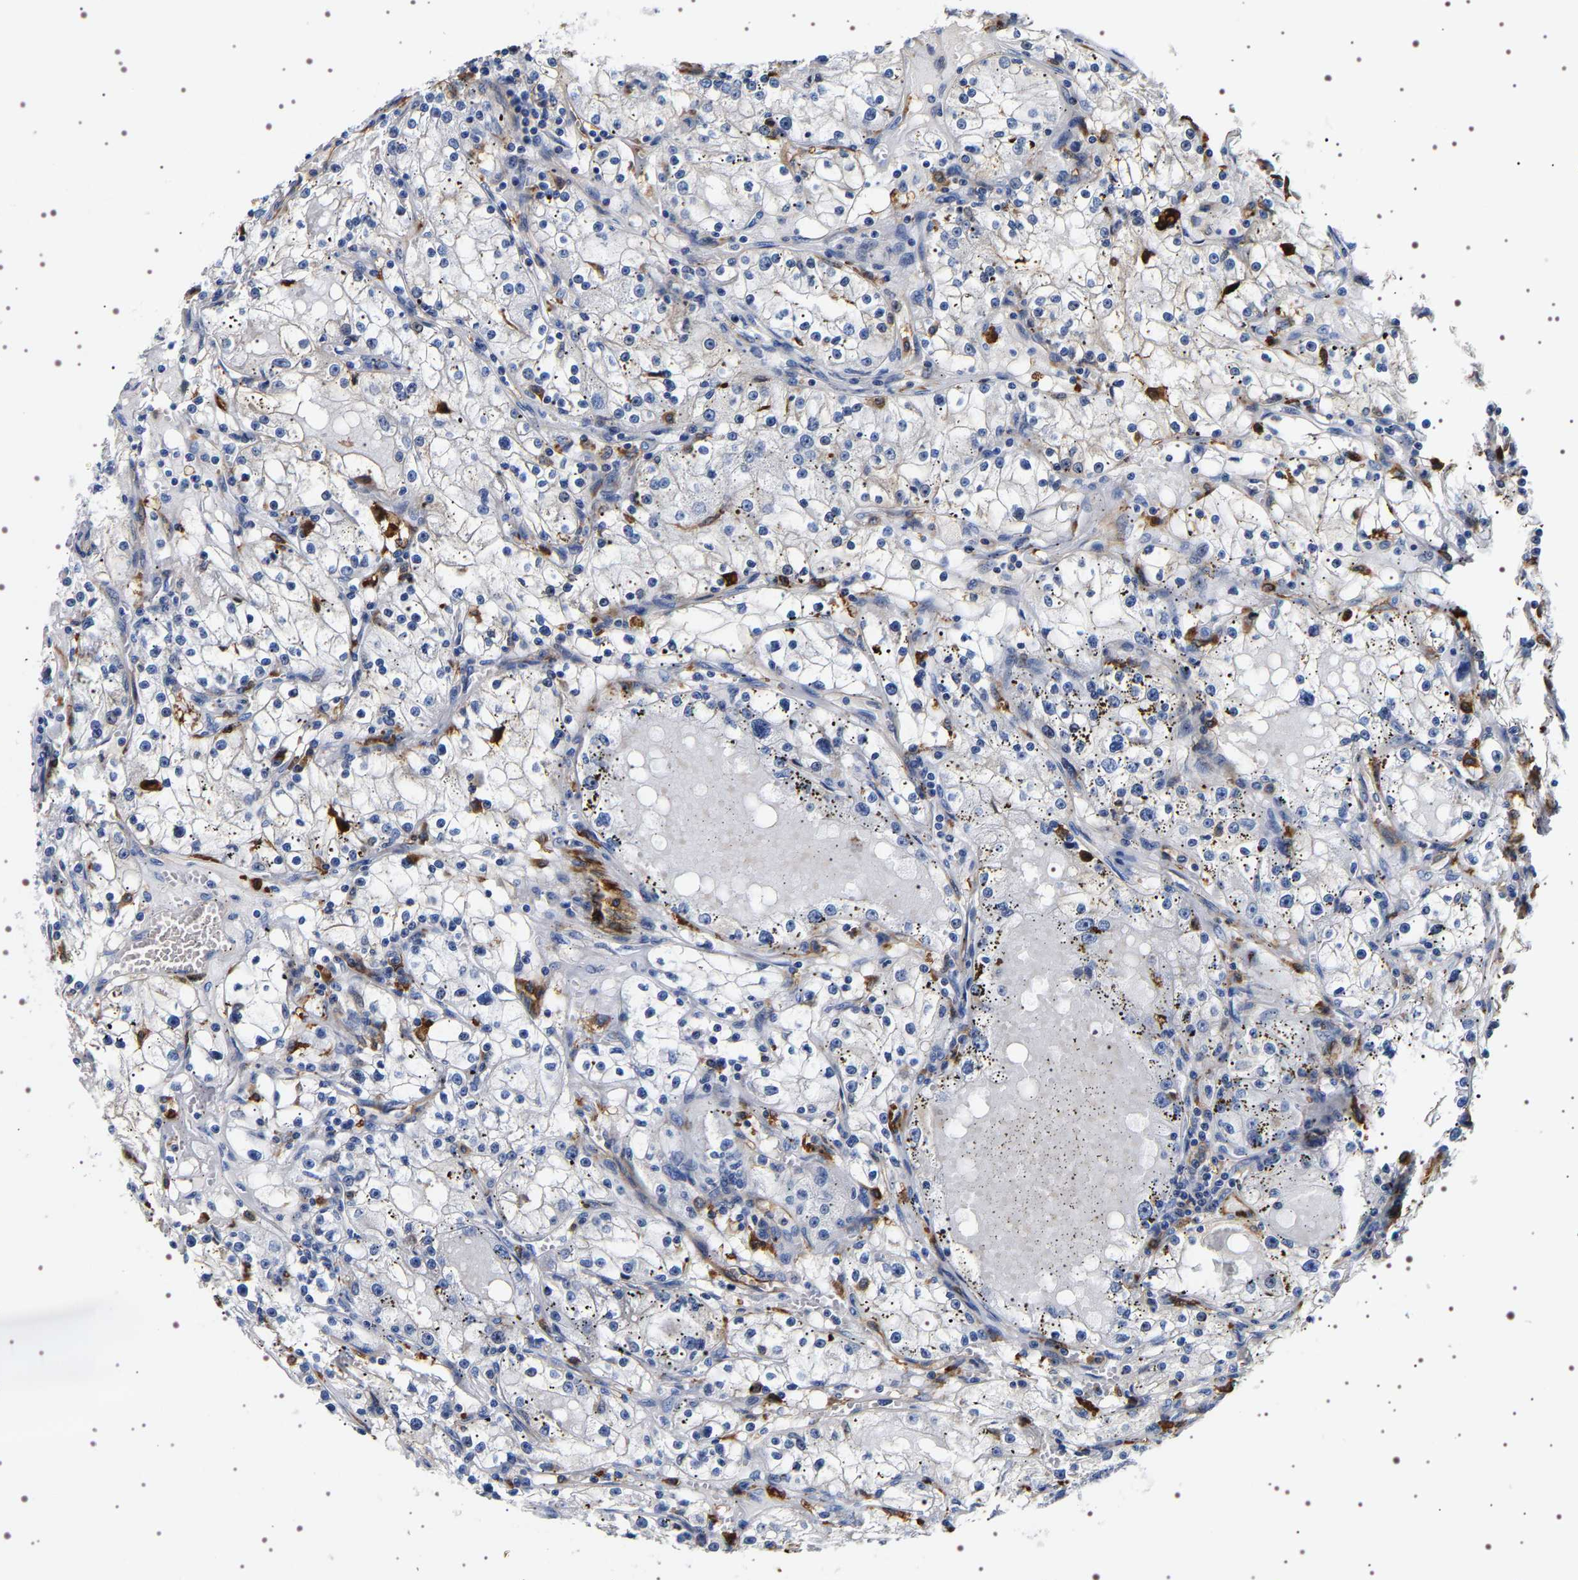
{"staining": {"intensity": "negative", "quantity": "none", "location": "none"}, "tissue": "renal cancer", "cell_type": "Tumor cells", "image_type": "cancer", "snomed": [{"axis": "morphology", "description": "Adenocarcinoma, NOS"}, {"axis": "topography", "description": "Kidney"}], "caption": "High power microscopy micrograph of an immunohistochemistry image of renal cancer, revealing no significant expression in tumor cells.", "gene": "ALPL", "patient": {"sex": "male", "age": 56}}